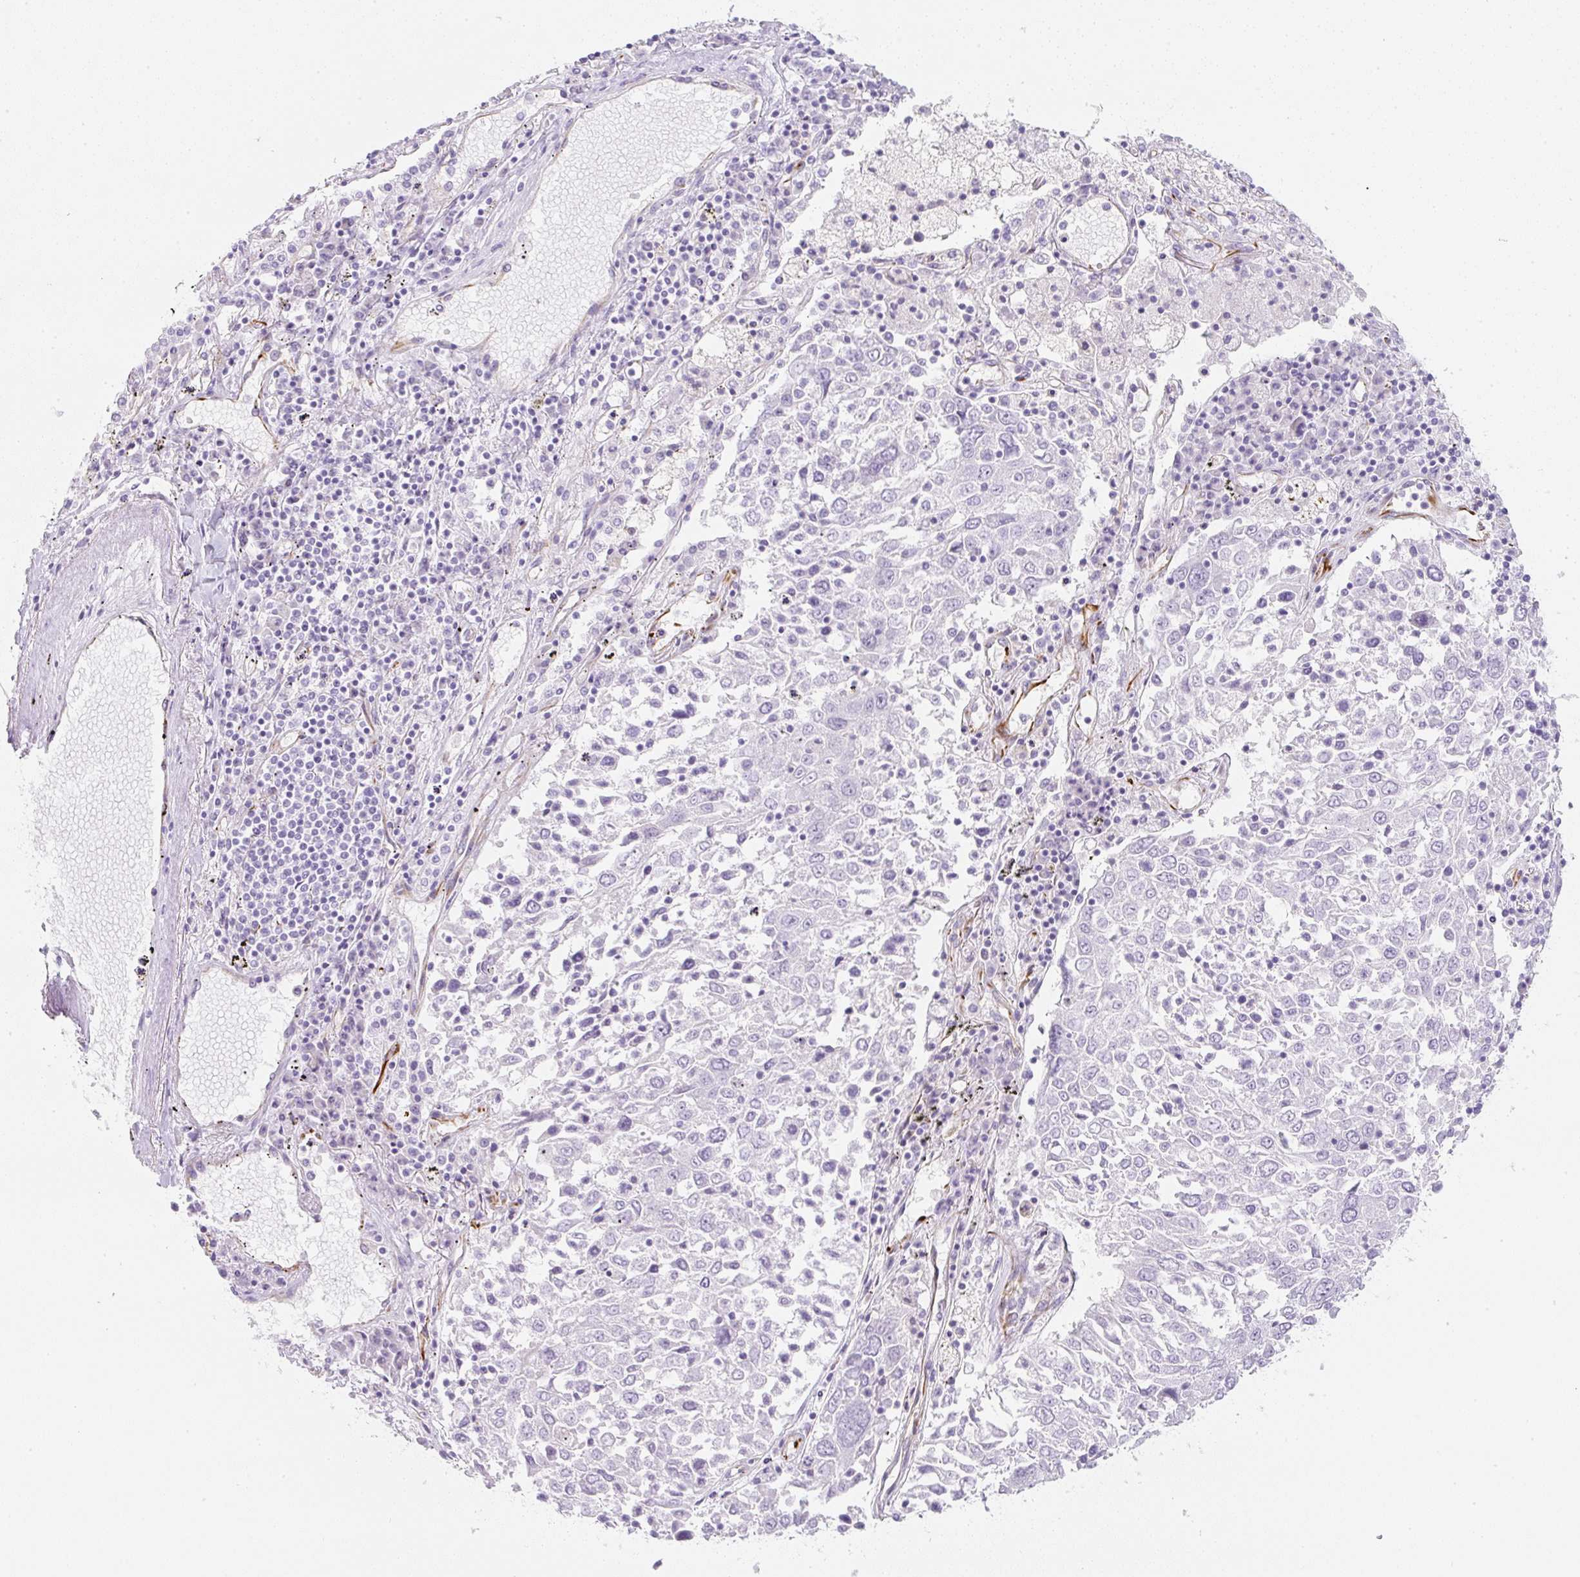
{"staining": {"intensity": "negative", "quantity": "none", "location": "none"}, "tissue": "lung cancer", "cell_type": "Tumor cells", "image_type": "cancer", "snomed": [{"axis": "morphology", "description": "Squamous cell carcinoma, NOS"}, {"axis": "topography", "description": "Lung"}], "caption": "This photomicrograph is of lung squamous cell carcinoma stained with immunohistochemistry to label a protein in brown with the nuclei are counter-stained blue. There is no staining in tumor cells. (DAB (3,3'-diaminobenzidine) IHC visualized using brightfield microscopy, high magnification).", "gene": "ZNF689", "patient": {"sex": "male", "age": 65}}